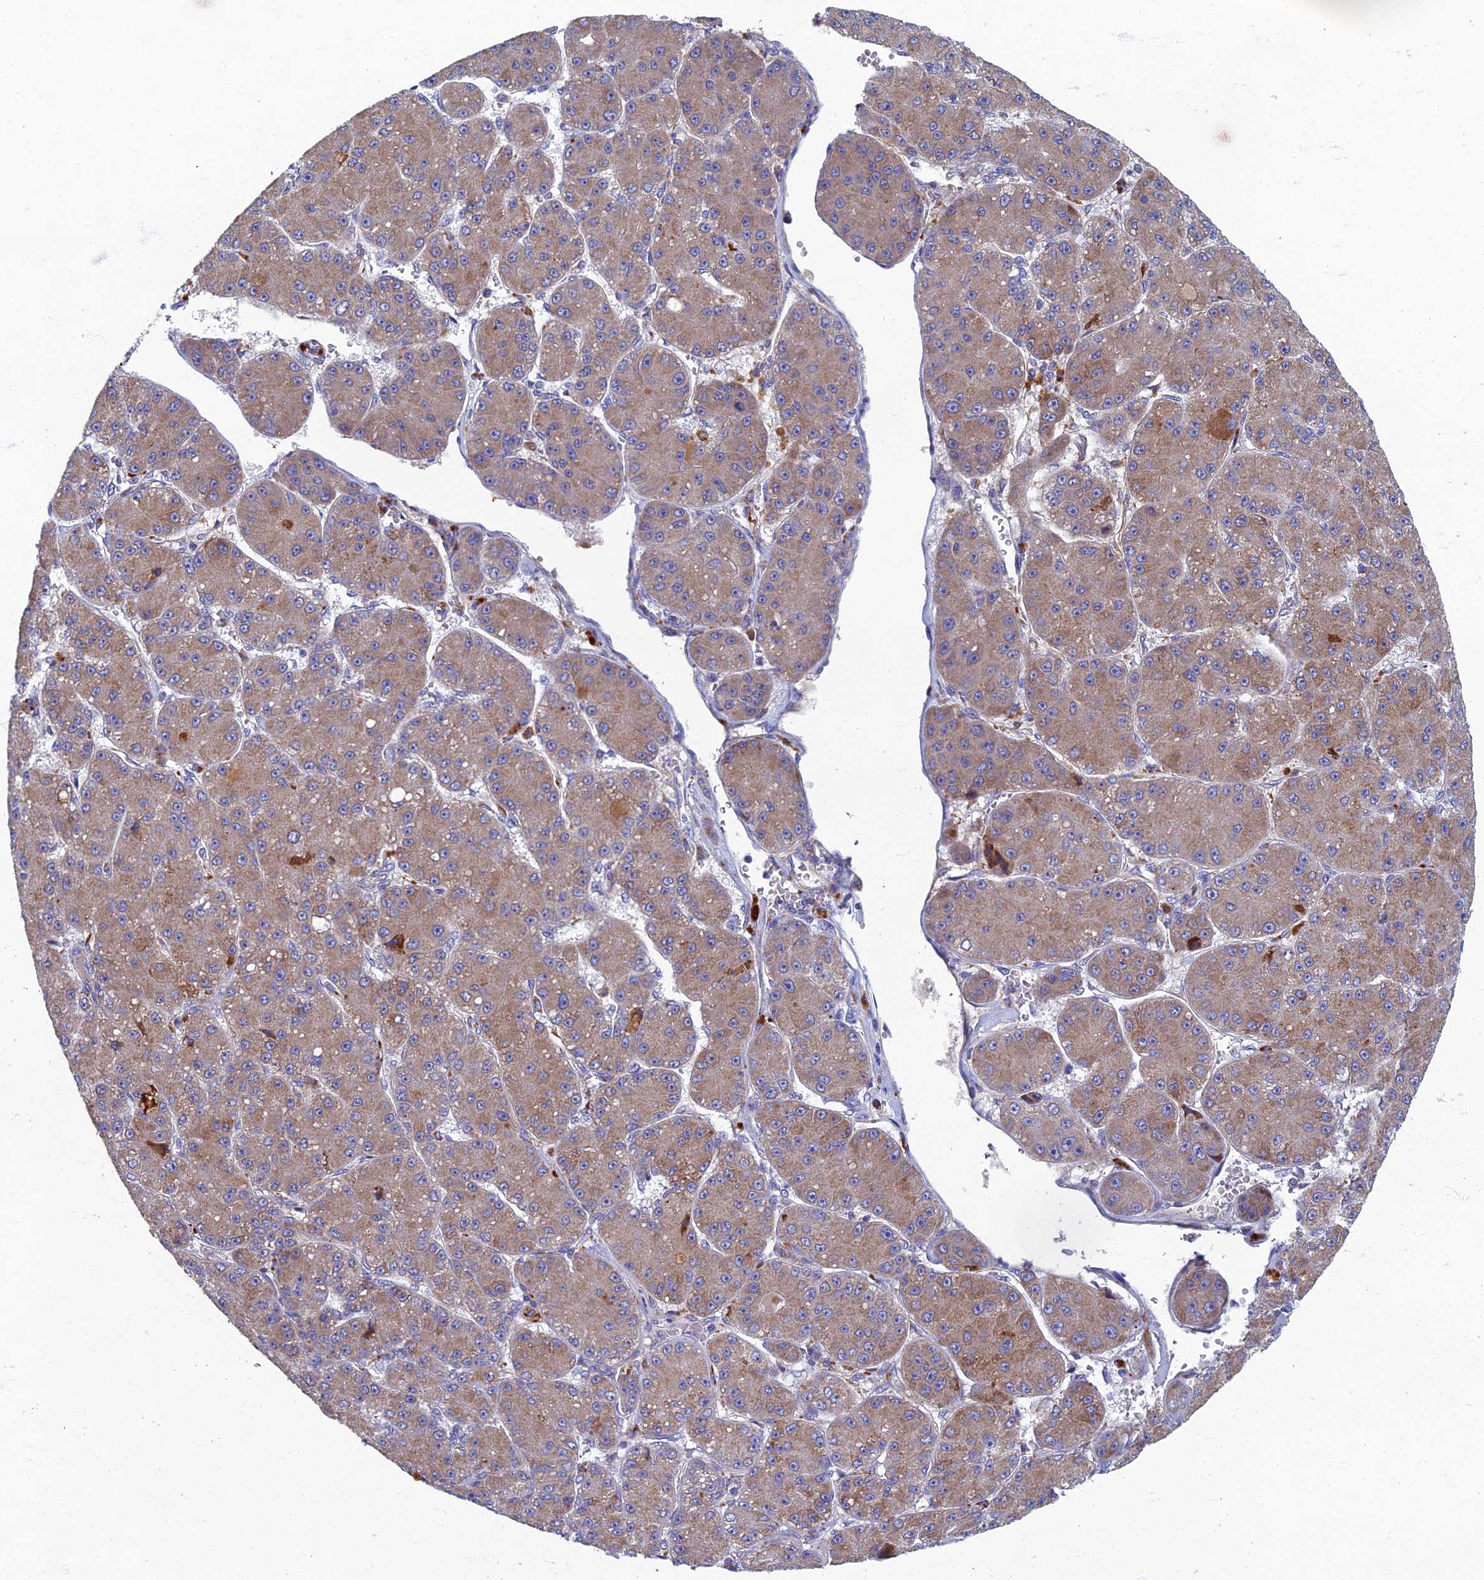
{"staining": {"intensity": "weak", "quantity": ">75%", "location": "cytoplasmic/membranous"}, "tissue": "liver cancer", "cell_type": "Tumor cells", "image_type": "cancer", "snomed": [{"axis": "morphology", "description": "Carcinoma, Hepatocellular, NOS"}, {"axis": "topography", "description": "Liver"}], "caption": "Immunohistochemical staining of human liver cancer displays weak cytoplasmic/membranous protein staining in about >75% of tumor cells.", "gene": "RNASEK", "patient": {"sex": "male", "age": 67}}